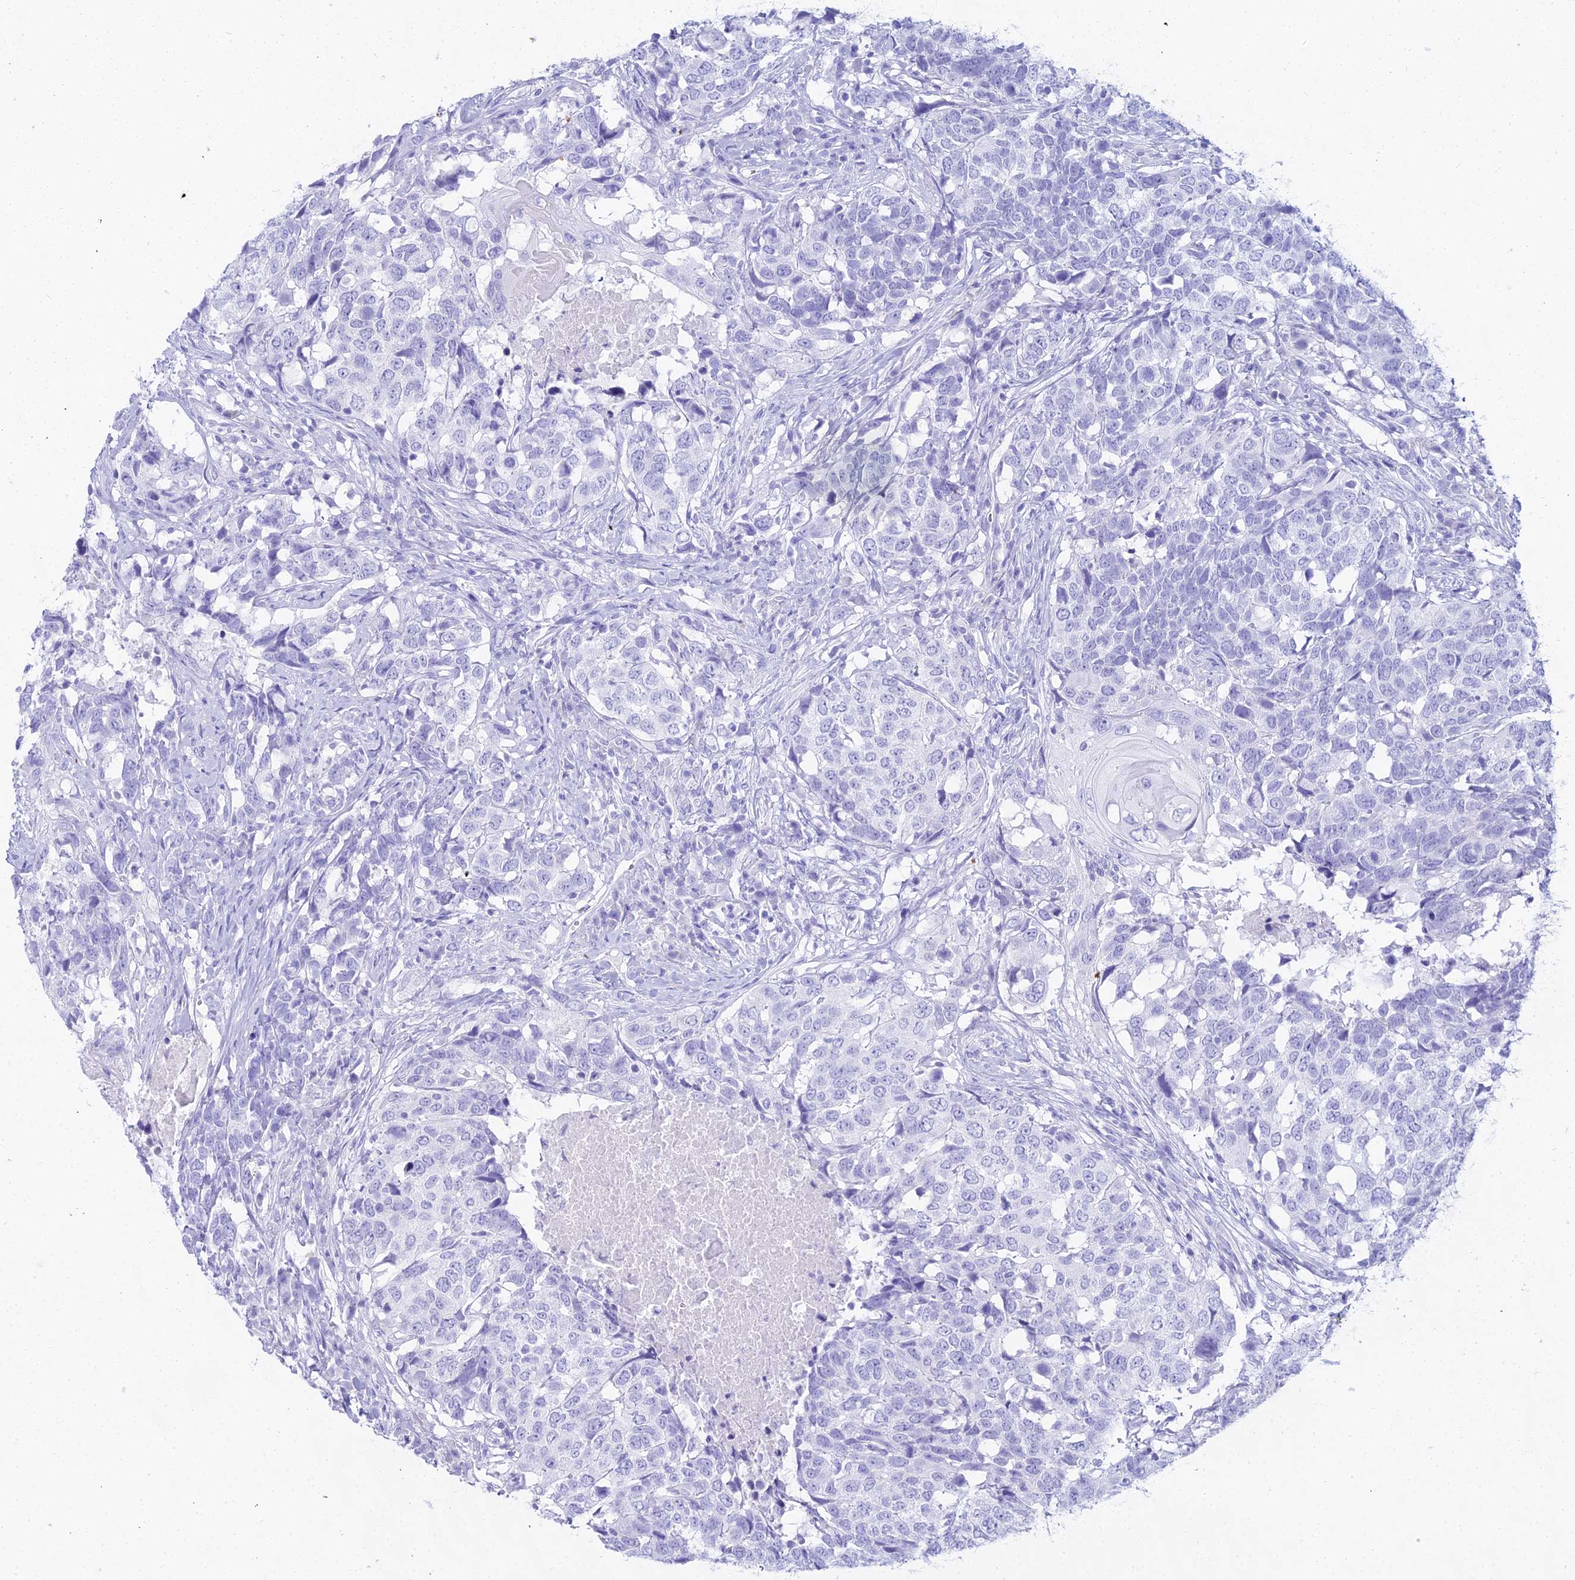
{"staining": {"intensity": "negative", "quantity": "none", "location": "none"}, "tissue": "head and neck cancer", "cell_type": "Tumor cells", "image_type": "cancer", "snomed": [{"axis": "morphology", "description": "Squamous cell carcinoma, NOS"}, {"axis": "topography", "description": "Head-Neck"}], "caption": "Human squamous cell carcinoma (head and neck) stained for a protein using immunohistochemistry demonstrates no positivity in tumor cells.", "gene": "CGB2", "patient": {"sex": "male", "age": 66}}